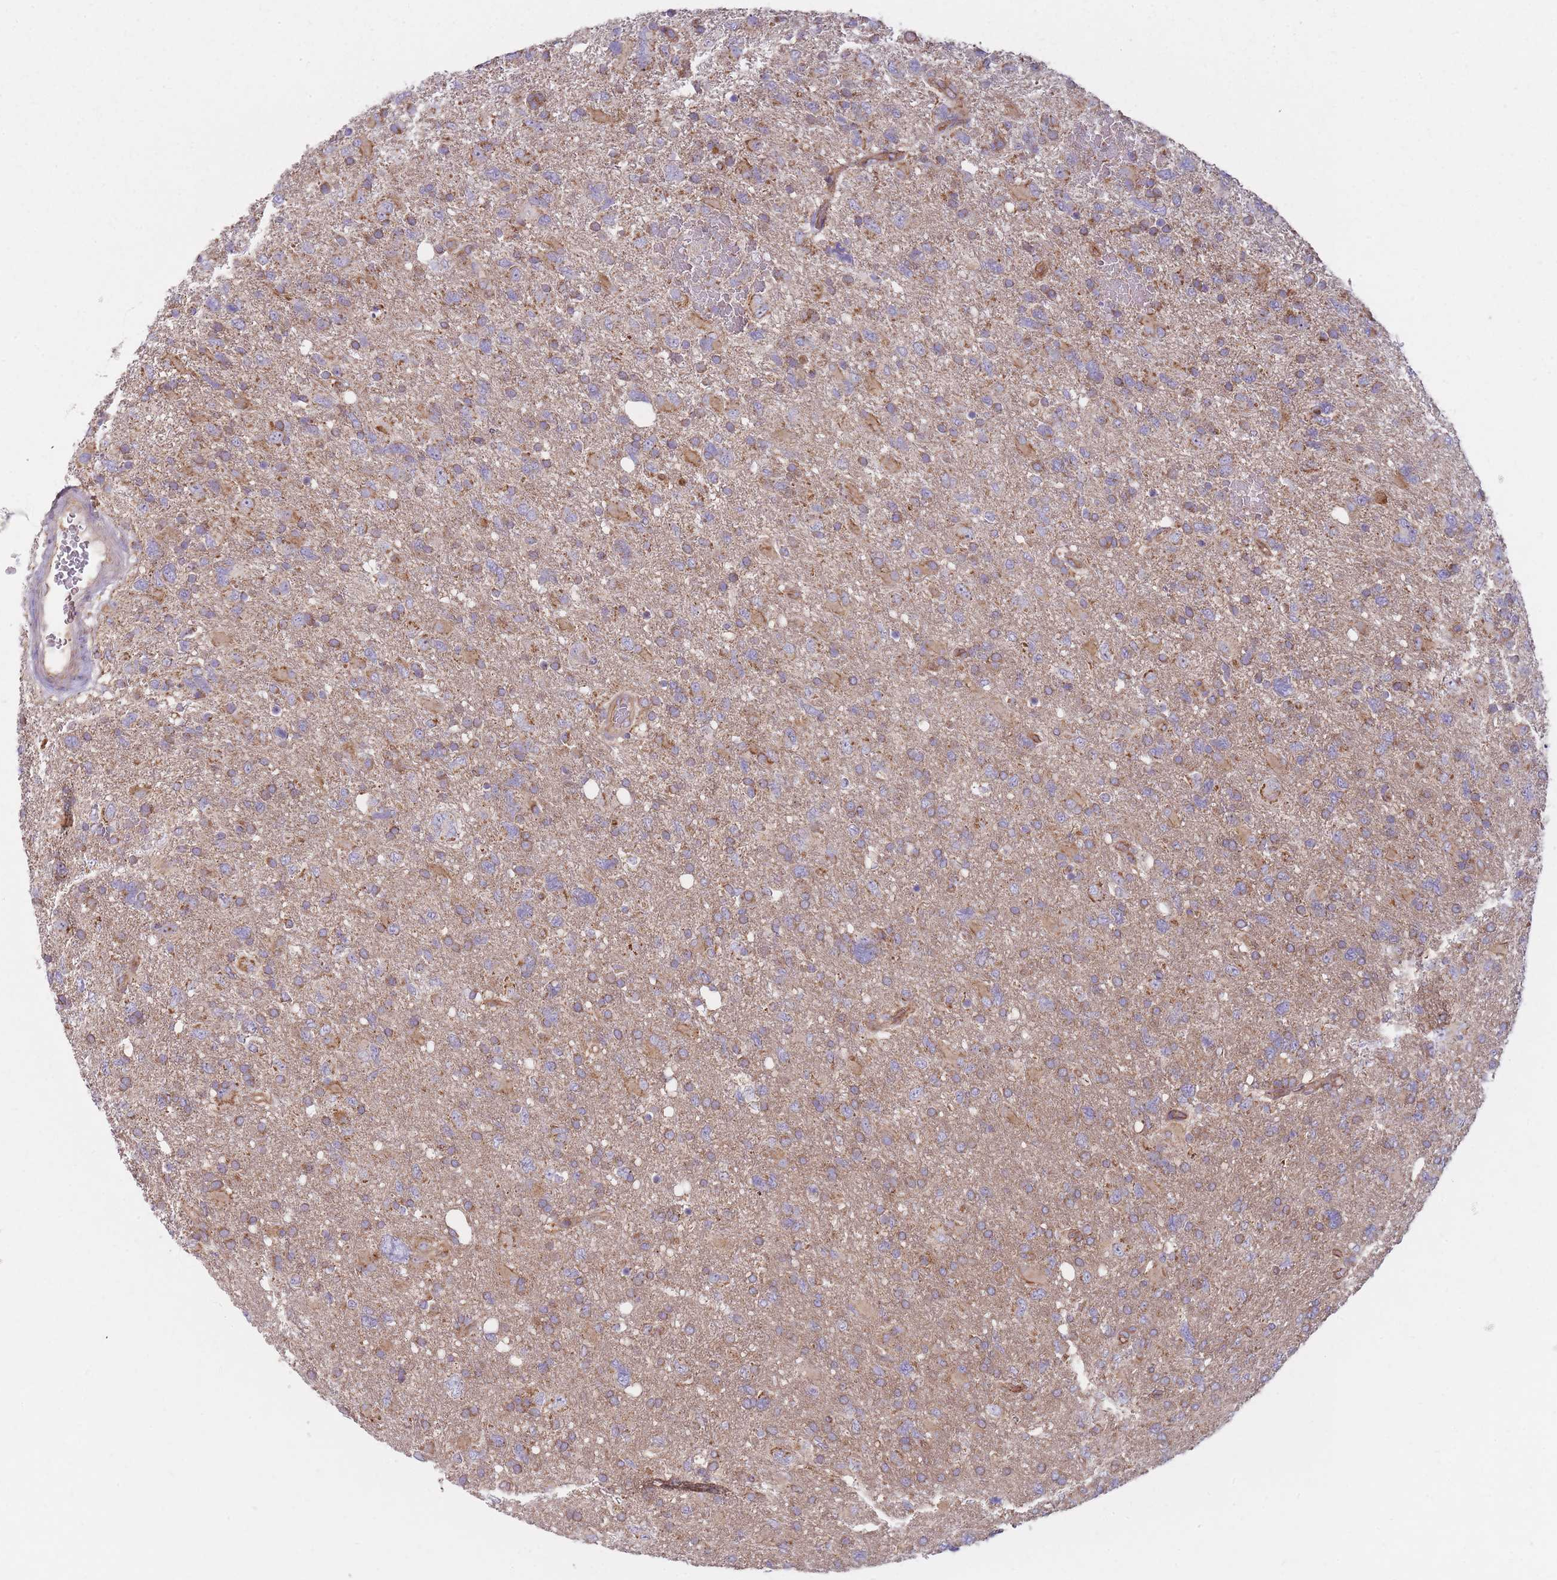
{"staining": {"intensity": "weak", "quantity": "25%-75%", "location": "cytoplasmic/membranous"}, "tissue": "glioma", "cell_type": "Tumor cells", "image_type": "cancer", "snomed": [{"axis": "morphology", "description": "Glioma, malignant, High grade"}, {"axis": "topography", "description": "Brain"}], "caption": "Immunohistochemical staining of human malignant glioma (high-grade) shows low levels of weak cytoplasmic/membranous protein positivity in approximately 25%-75% of tumor cells. (Brightfield microscopy of DAB IHC at high magnification).", "gene": "NDUFA9", "patient": {"sex": "male", "age": 61}}